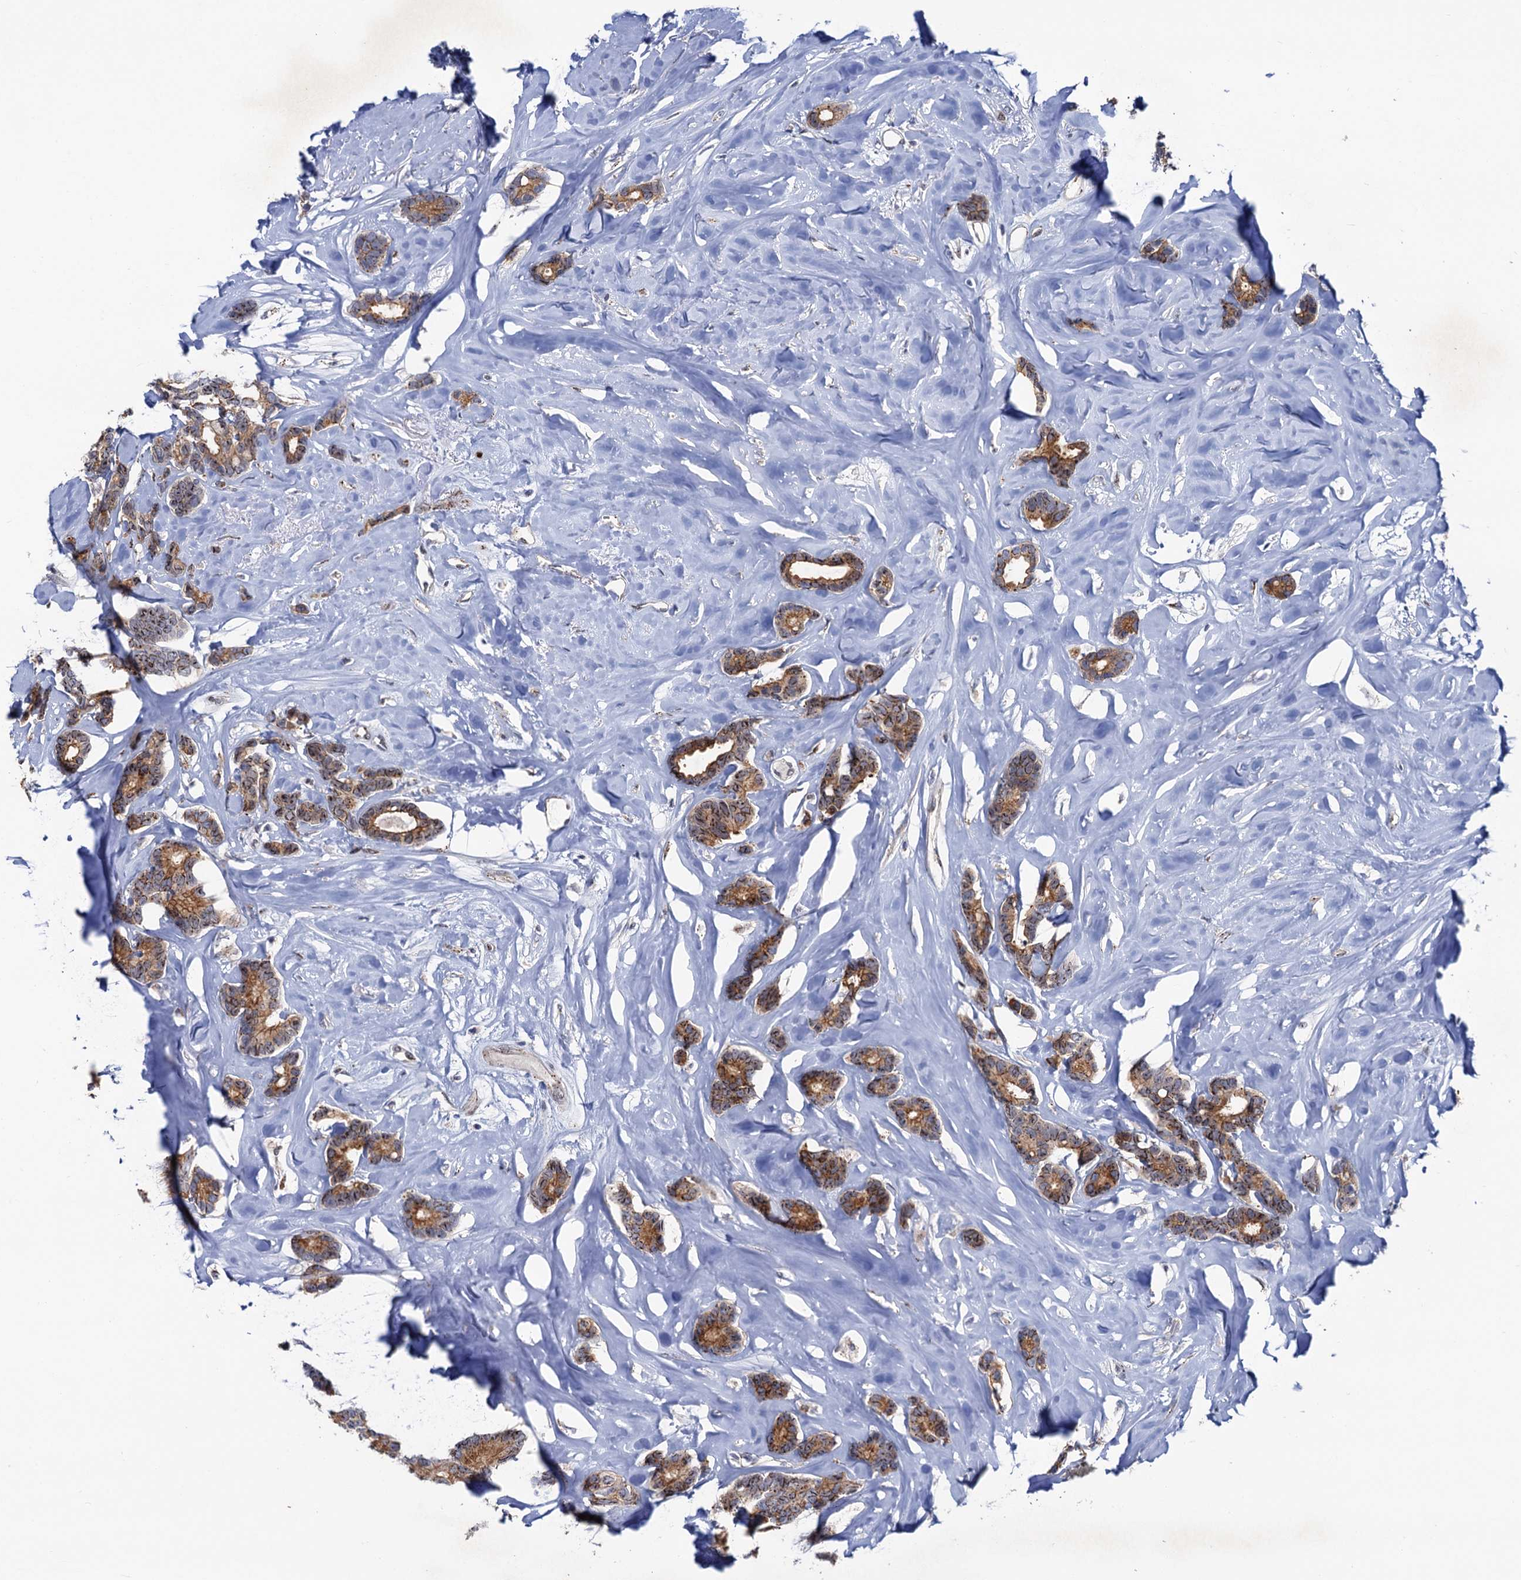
{"staining": {"intensity": "moderate", "quantity": ">75%", "location": "cytoplasmic/membranous"}, "tissue": "breast cancer", "cell_type": "Tumor cells", "image_type": "cancer", "snomed": [{"axis": "morphology", "description": "Duct carcinoma"}, {"axis": "topography", "description": "Breast"}], "caption": "A medium amount of moderate cytoplasmic/membranous staining is identified in about >75% of tumor cells in infiltrating ductal carcinoma (breast) tissue.", "gene": "THAP2", "patient": {"sex": "female", "age": 87}}